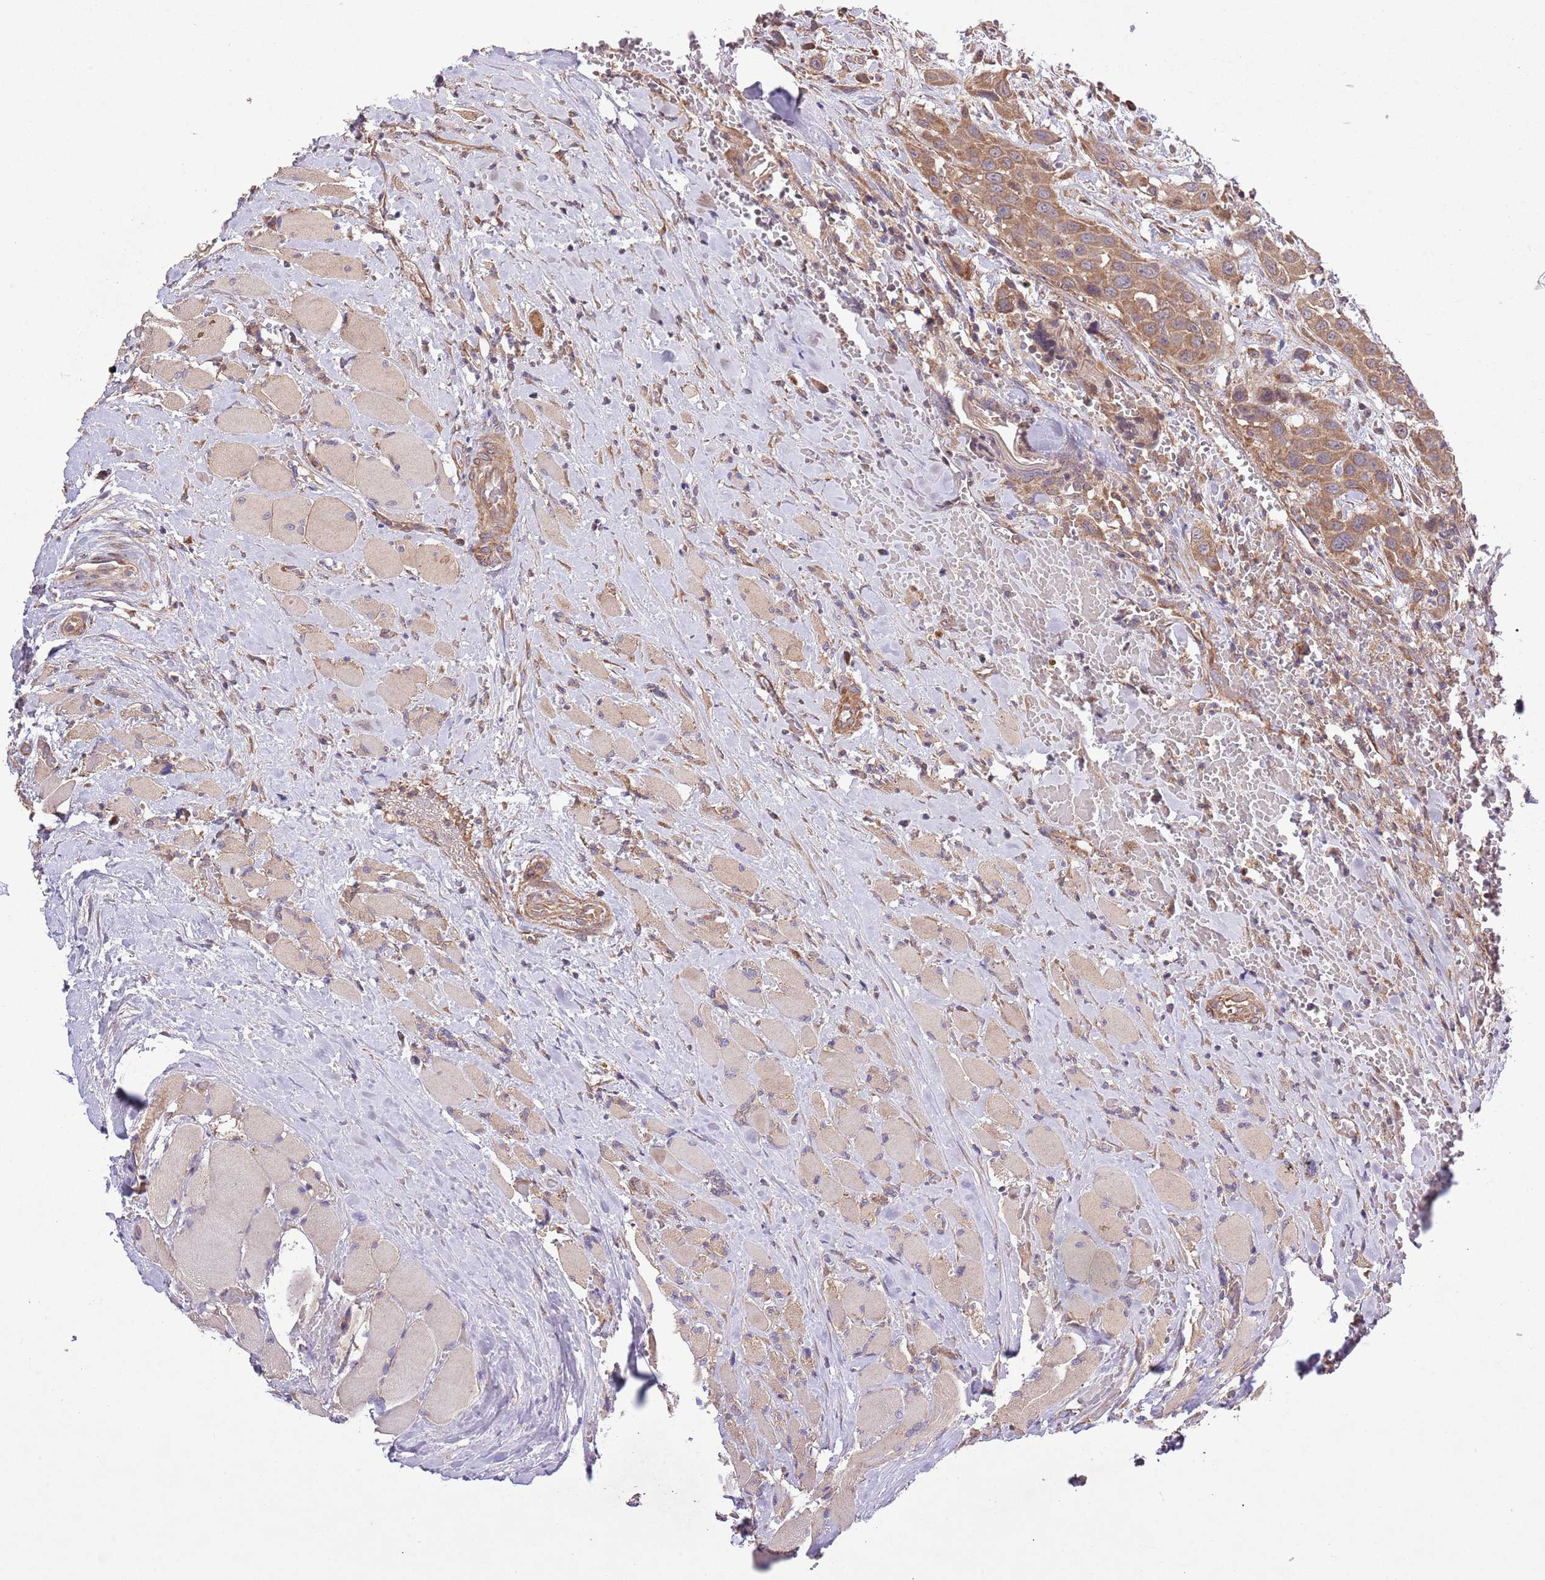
{"staining": {"intensity": "moderate", "quantity": ">75%", "location": "cytoplasmic/membranous"}, "tissue": "head and neck cancer", "cell_type": "Tumor cells", "image_type": "cancer", "snomed": [{"axis": "morphology", "description": "Squamous cell carcinoma, NOS"}, {"axis": "topography", "description": "Head-Neck"}], "caption": "Immunohistochemical staining of human head and neck cancer (squamous cell carcinoma) shows medium levels of moderate cytoplasmic/membranous protein staining in about >75% of tumor cells.", "gene": "MFNG", "patient": {"sex": "male", "age": 81}}